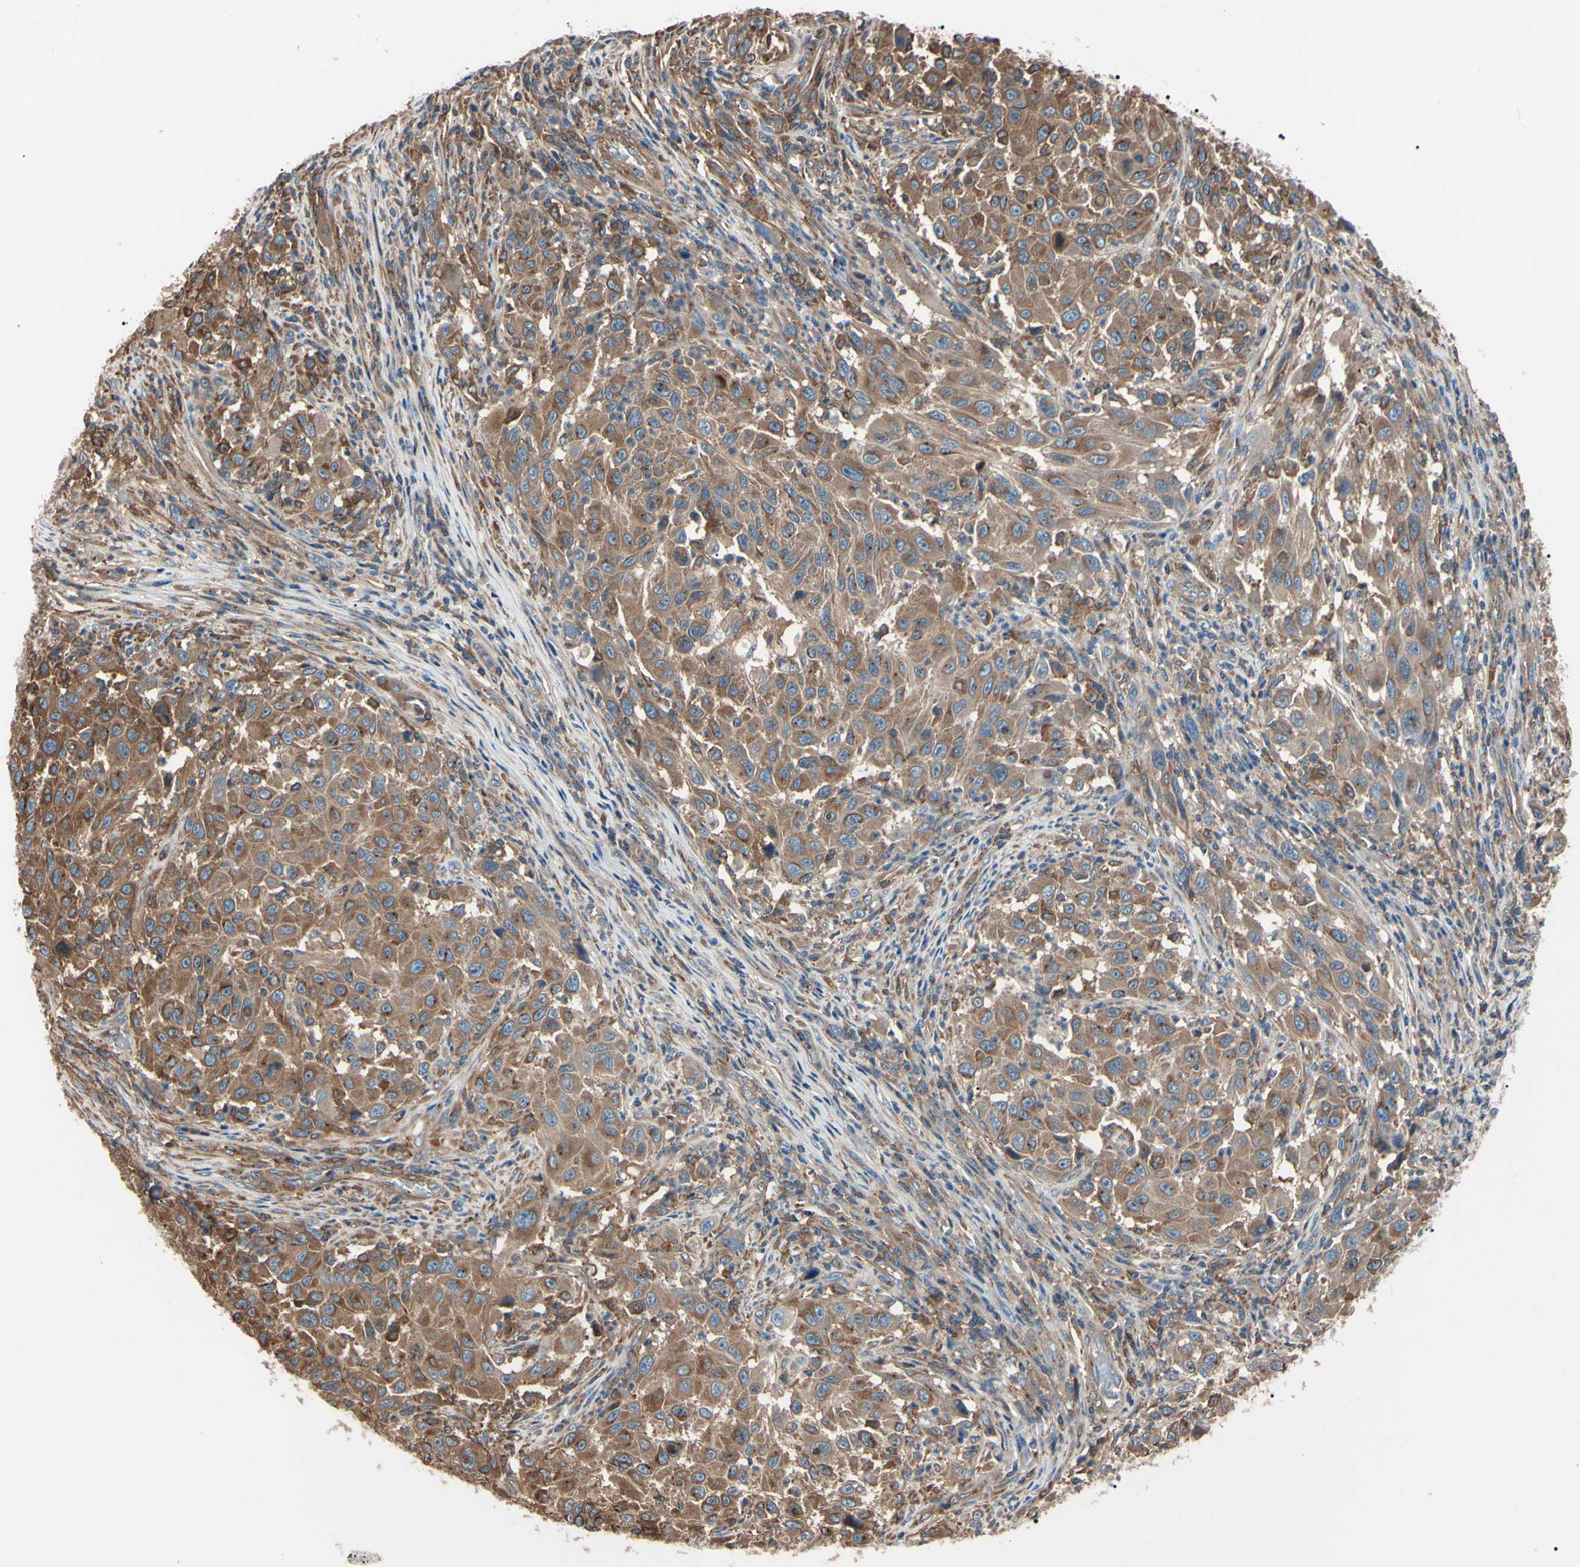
{"staining": {"intensity": "moderate", "quantity": ">75%", "location": "cytoplasmic/membranous"}, "tissue": "melanoma", "cell_type": "Tumor cells", "image_type": "cancer", "snomed": [{"axis": "morphology", "description": "Malignant melanoma, Metastatic site"}, {"axis": "topography", "description": "Lymph node"}], "caption": "A brown stain labels moderate cytoplasmic/membranous expression of a protein in human malignant melanoma (metastatic site) tumor cells. (Stains: DAB in brown, nuclei in blue, Microscopy: brightfield microscopy at high magnification).", "gene": "PRKACA", "patient": {"sex": "male", "age": 61}}